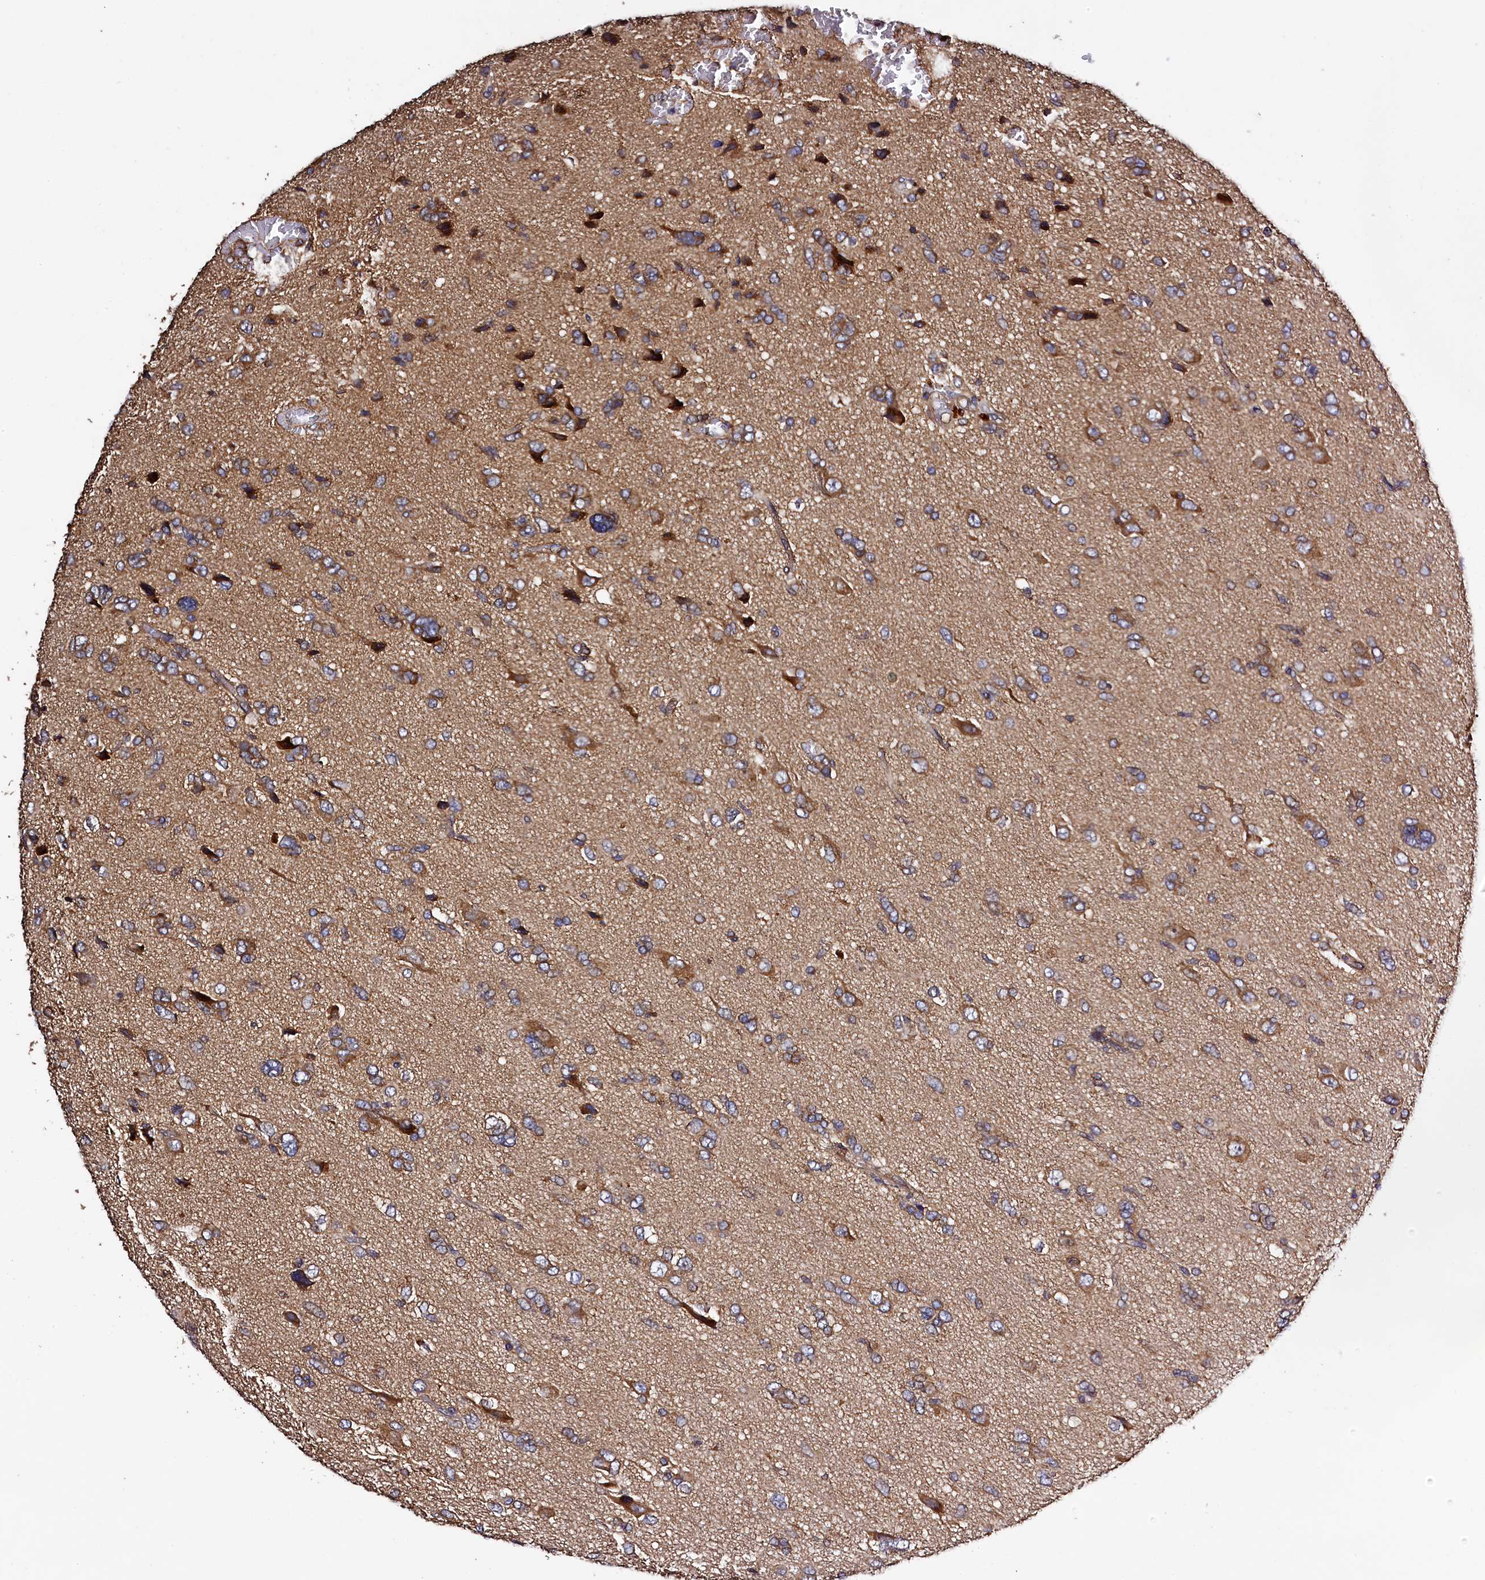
{"staining": {"intensity": "moderate", "quantity": ">75%", "location": "cytoplasmic/membranous"}, "tissue": "glioma", "cell_type": "Tumor cells", "image_type": "cancer", "snomed": [{"axis": "morphology", "description": "Glioma, malignant, High grade"}, {"axis": "topography", "description": "Brain"}], "caption": "An immunohistochemistry image of neoplastic tissue is shown. Protein staining in brown shows moderate cytoplasmic/membranous positivity in glioma within tumor cells.", "gene": "KLC2", "patient": {"sex": "female", "age": 59}}